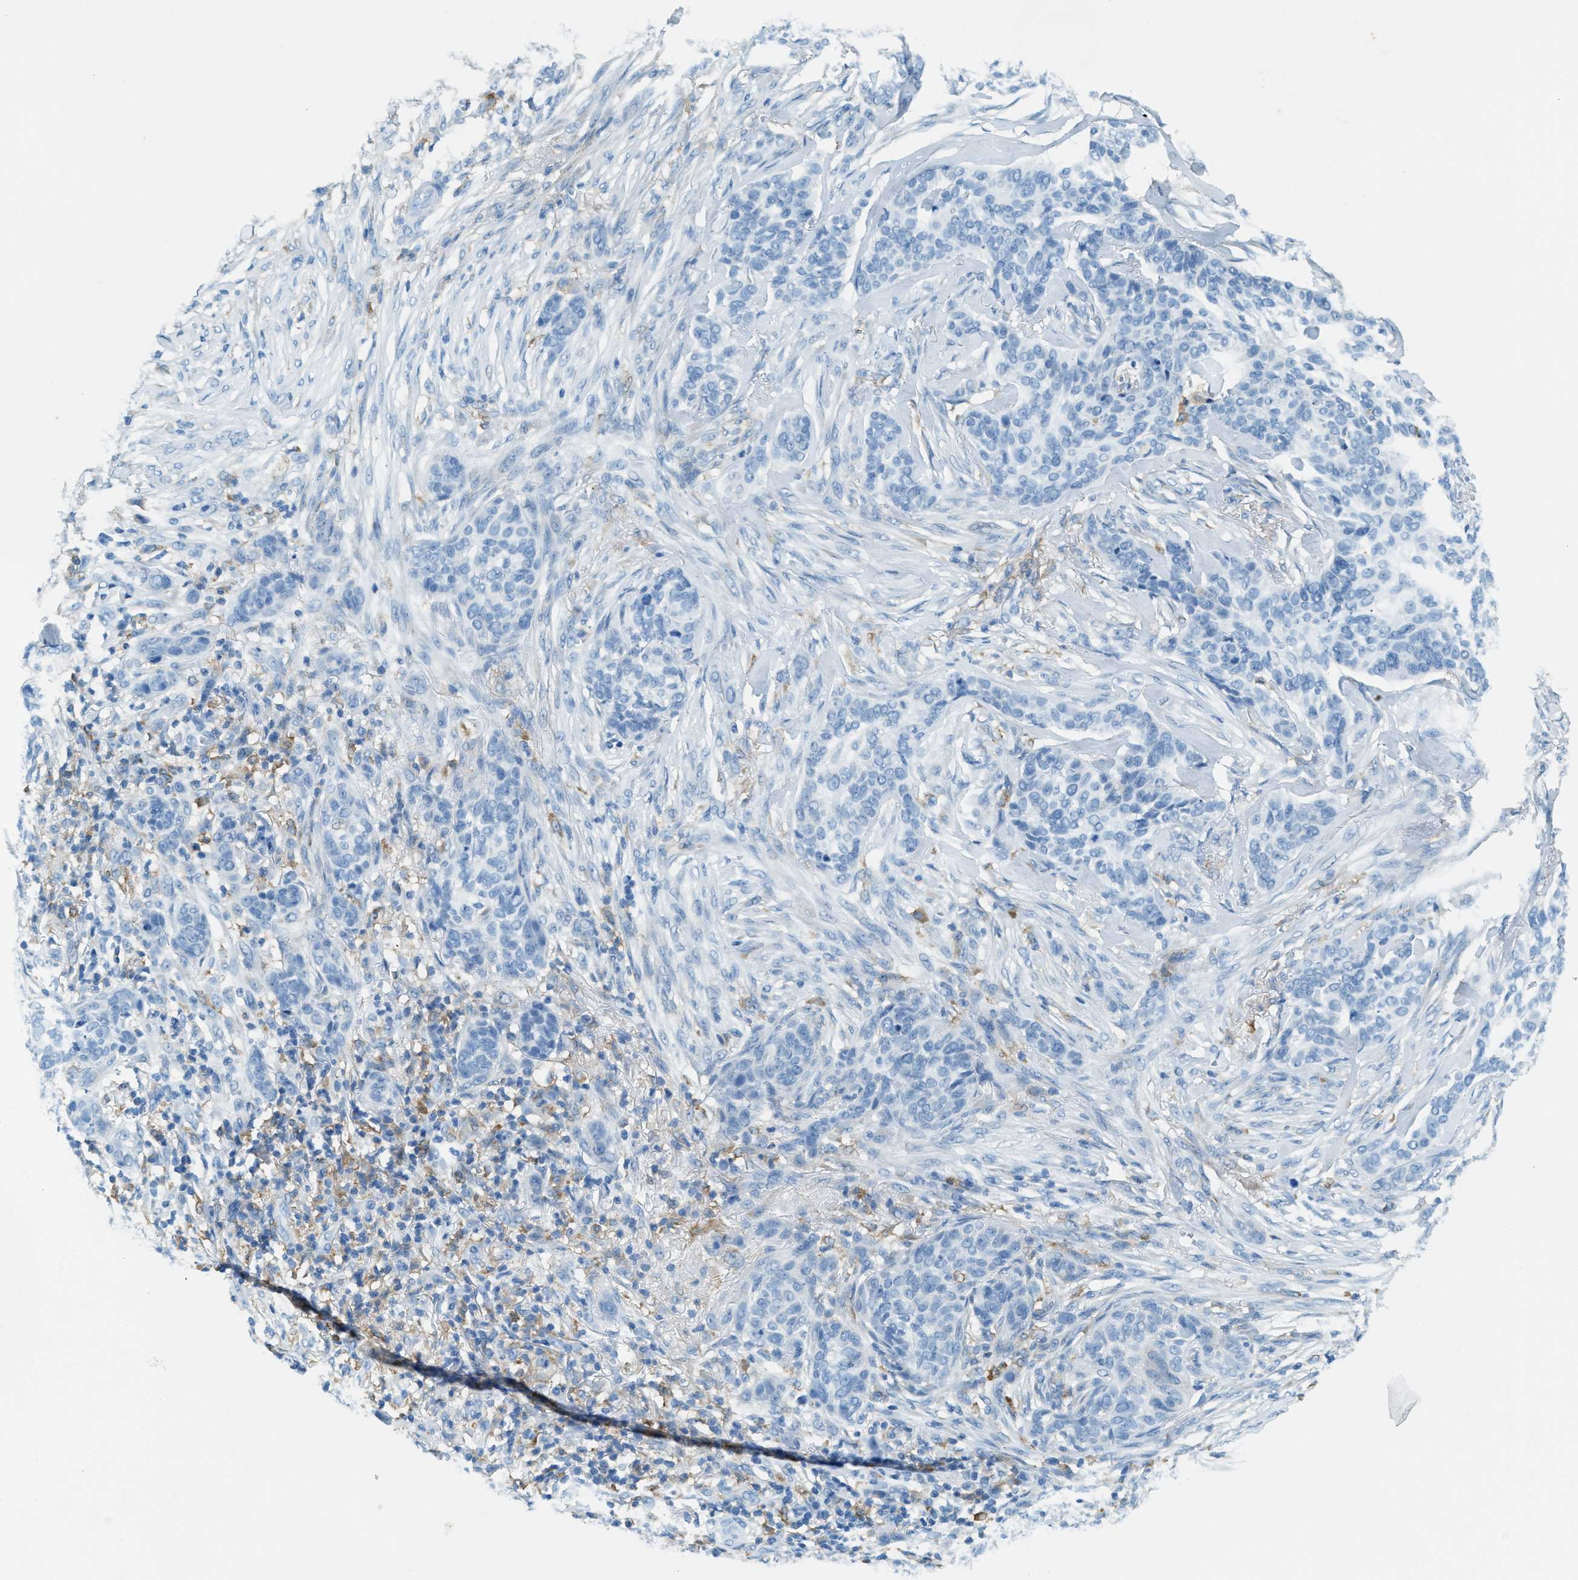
{"staining": {"intensity": "negative", "quantity": "none", "location": "none"}, "tissue": "skin cancer", "cell_type": "Tumor cells", "image_type": "cancer", "snomed": [{"axis": "morphology", "description": "Basal cell carcinoma"}, {"axis": "topography", "description": "Skin"}], "caption": "Immunohistochemistry histopathology image of neoplastic tissue: human skin cancer (basal cell carcinoma) stained with DAB shows no significant protein expression in tumor cells.", "gene": "MATCAP2", "patient": {"sex": "male", "age": 85}}